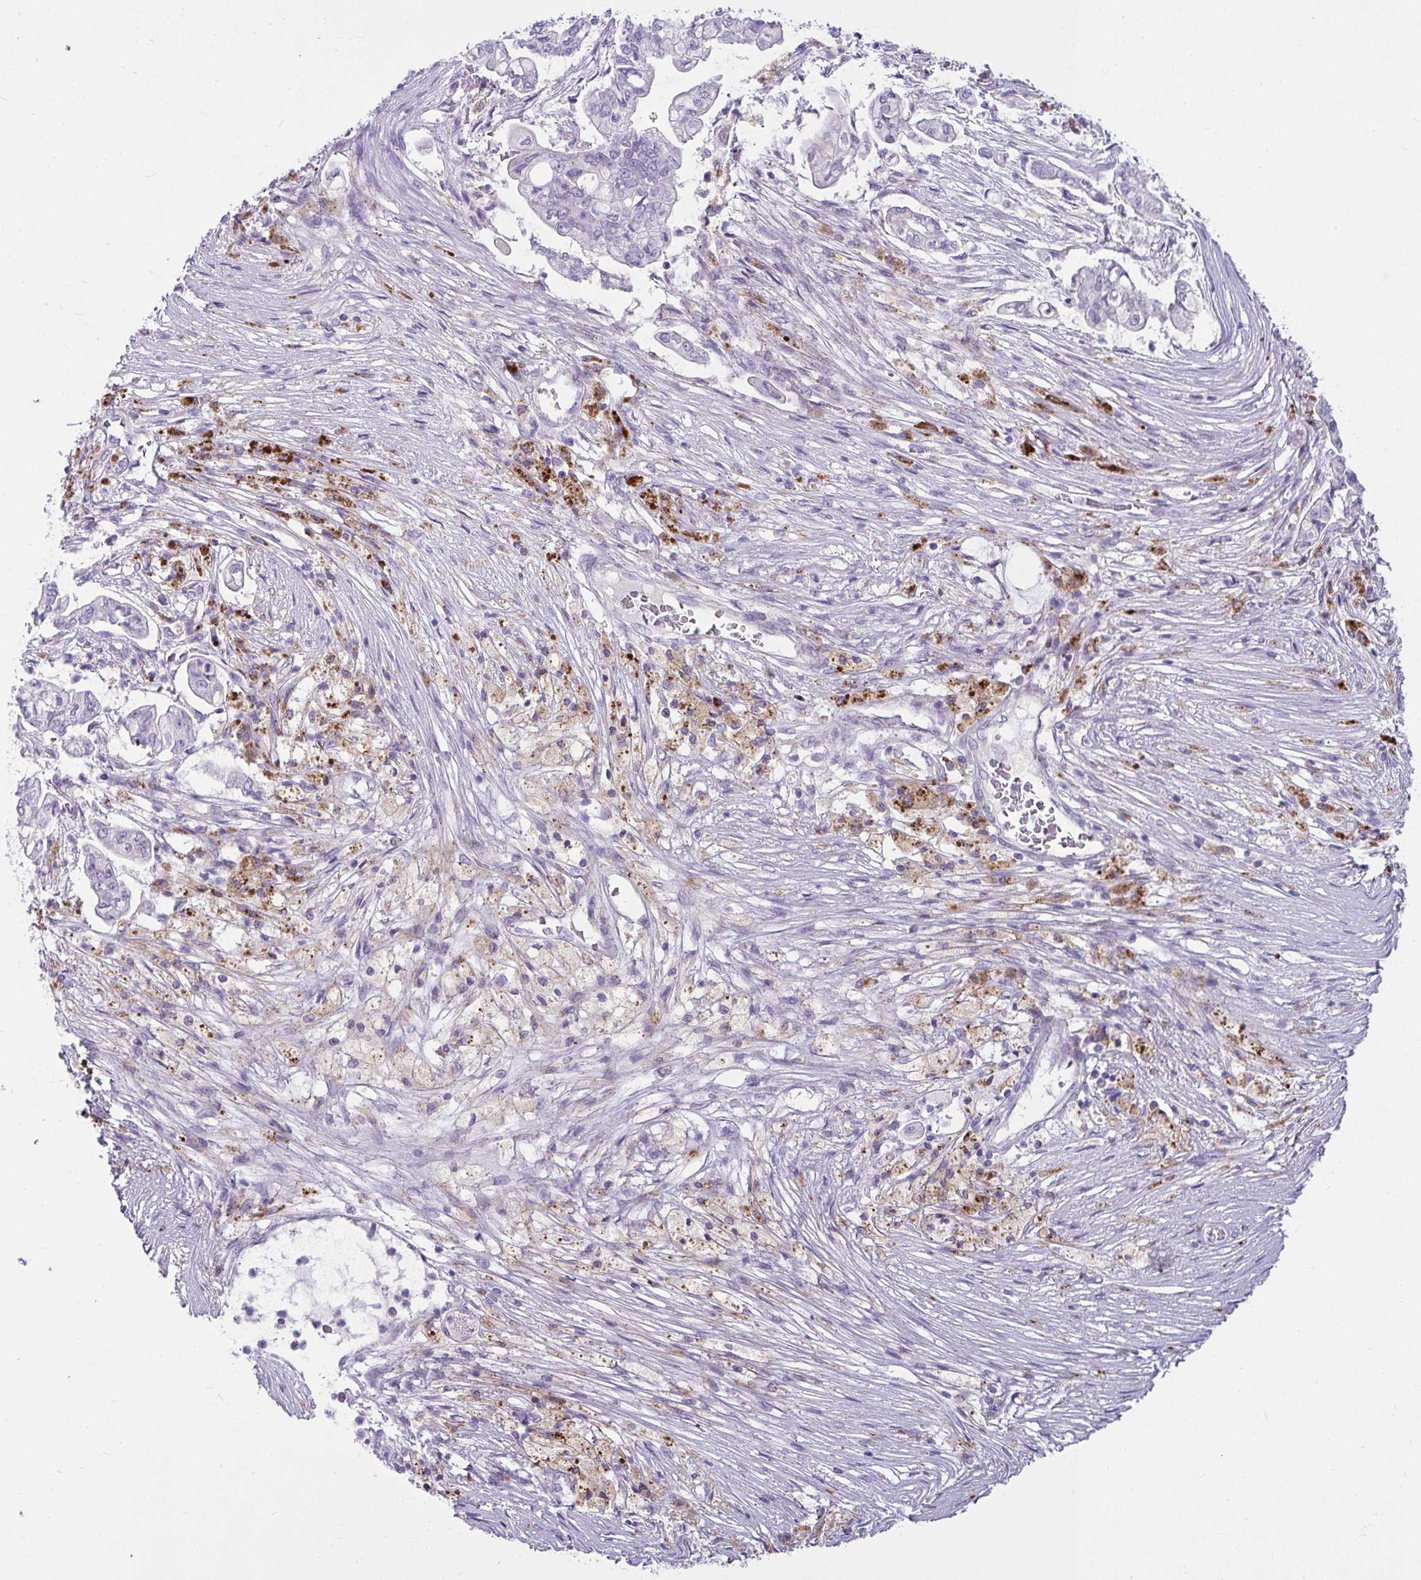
{"staining": {"intensity": "negative", "quantity": "none", "location": "none"}, "tissue": "pancreatic cancer", "cell_type": "Tumor cells", "image_type": "cancer", "snomed": [{"axis": "morphology", "description": "Adenocarcinoma, NOS"}, {"axis": "topography", "description": "Pancreas"}], "caption": "A photomicrograph of pancreatic adenocarcinoma stained for a protein demonstrates no brown staining in tumor cells.", "gene": "CTSZ", "patient": {"sex": "female", "age": 69}}